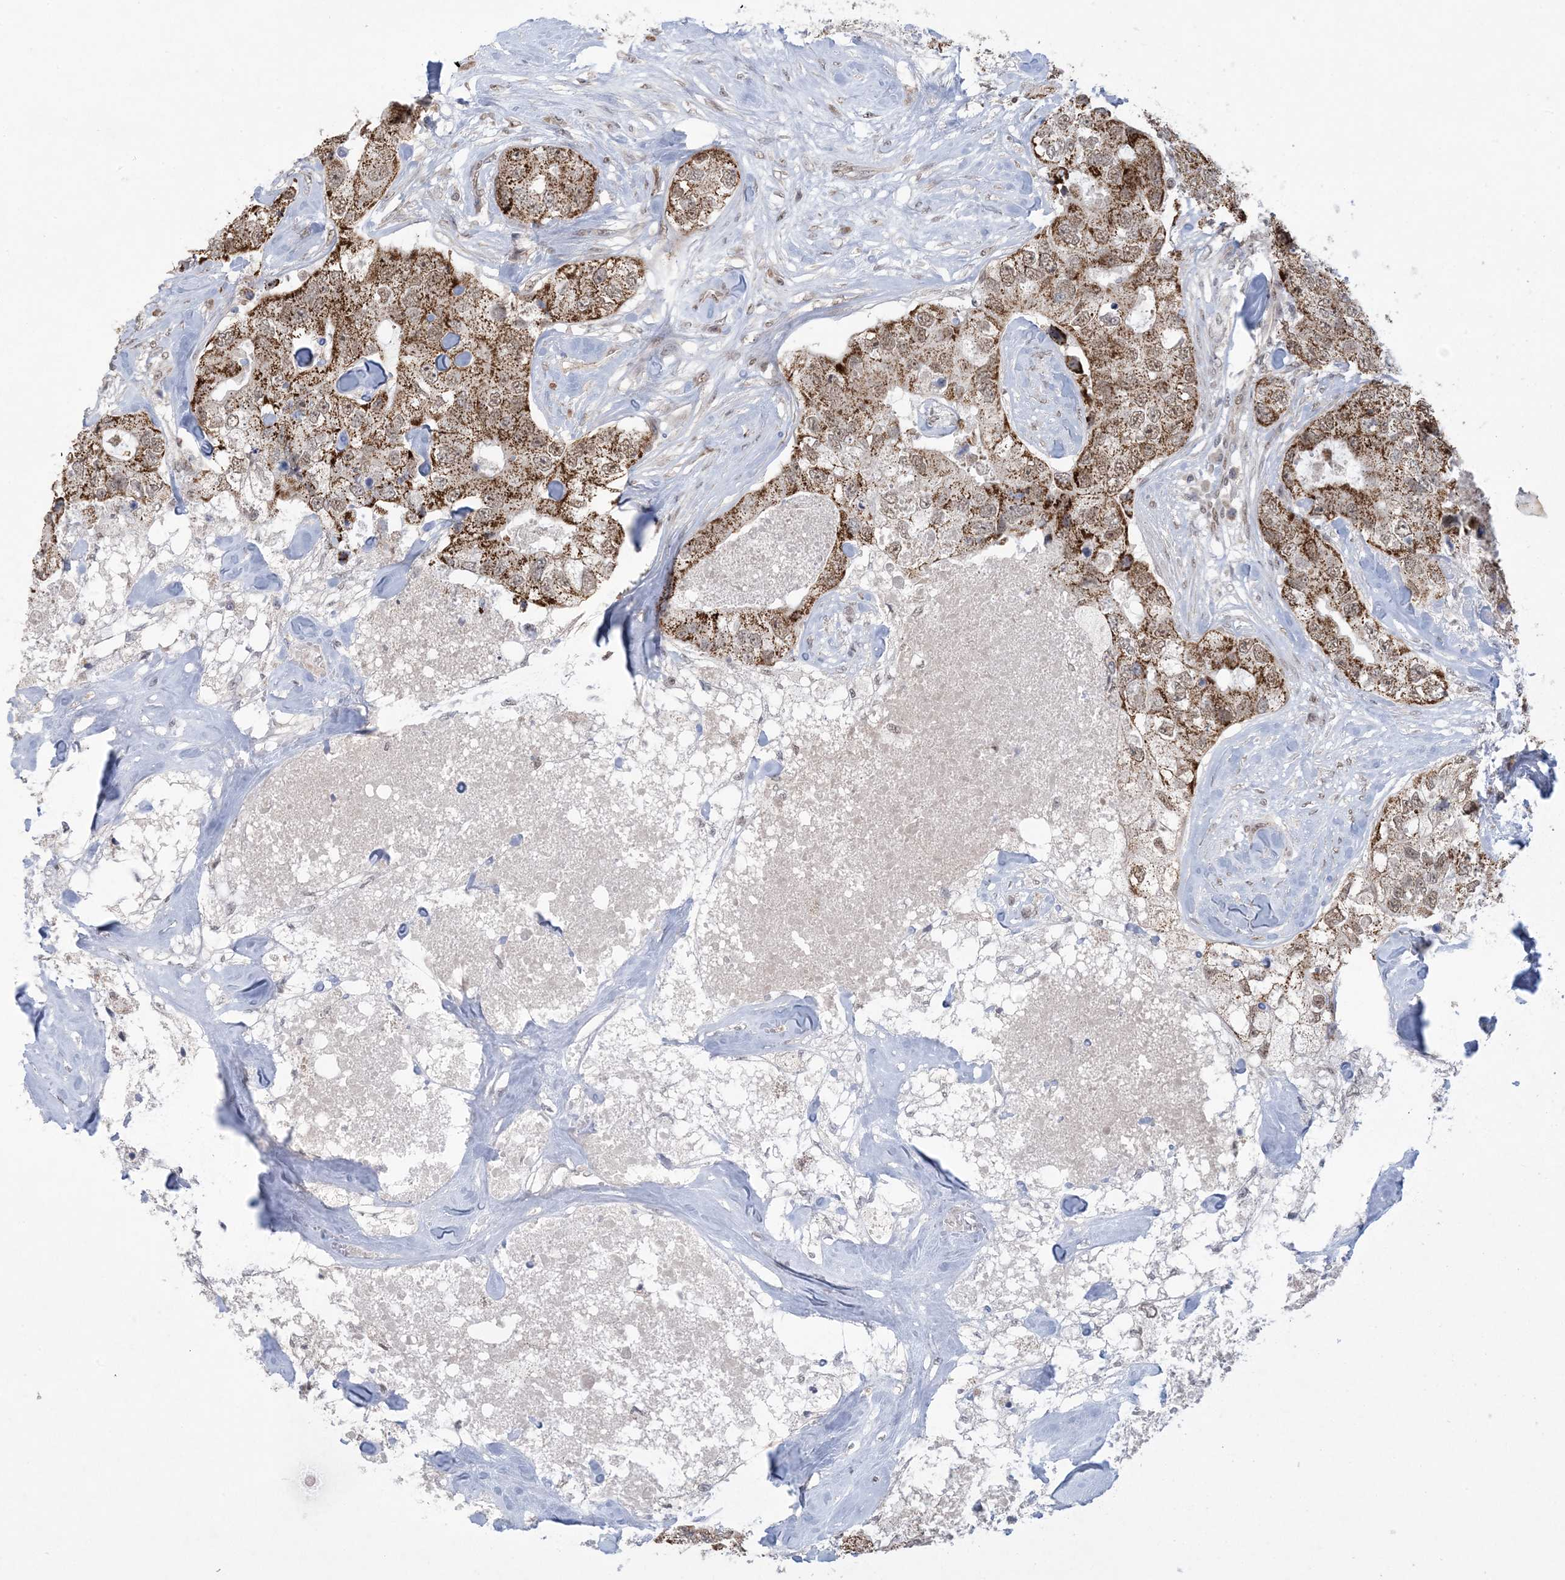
{"staining": {"intensity": "moderate", "quantity": ">75%", "location": "cytoplasmic/membranous,nuclear"}, "tissue": "breast cancer", "cell_type": "Tumor cells", "image_type": "cancer", "snomed": [{"axis": "morphology", "description": "Duct carcinoma"}, {"axis": "topography", "description": "Breast"}], "caption": "Moderate cytoplasmic/membranous and nuclear positivity is present in approximately >75% of tumor cells in breast infiltrating ductal carcinoma. (Brightfield microscopy of DAB IHC at high magnification).", "gene": "TRMT10C", "patient": {"sex": "female", "age": 62}}